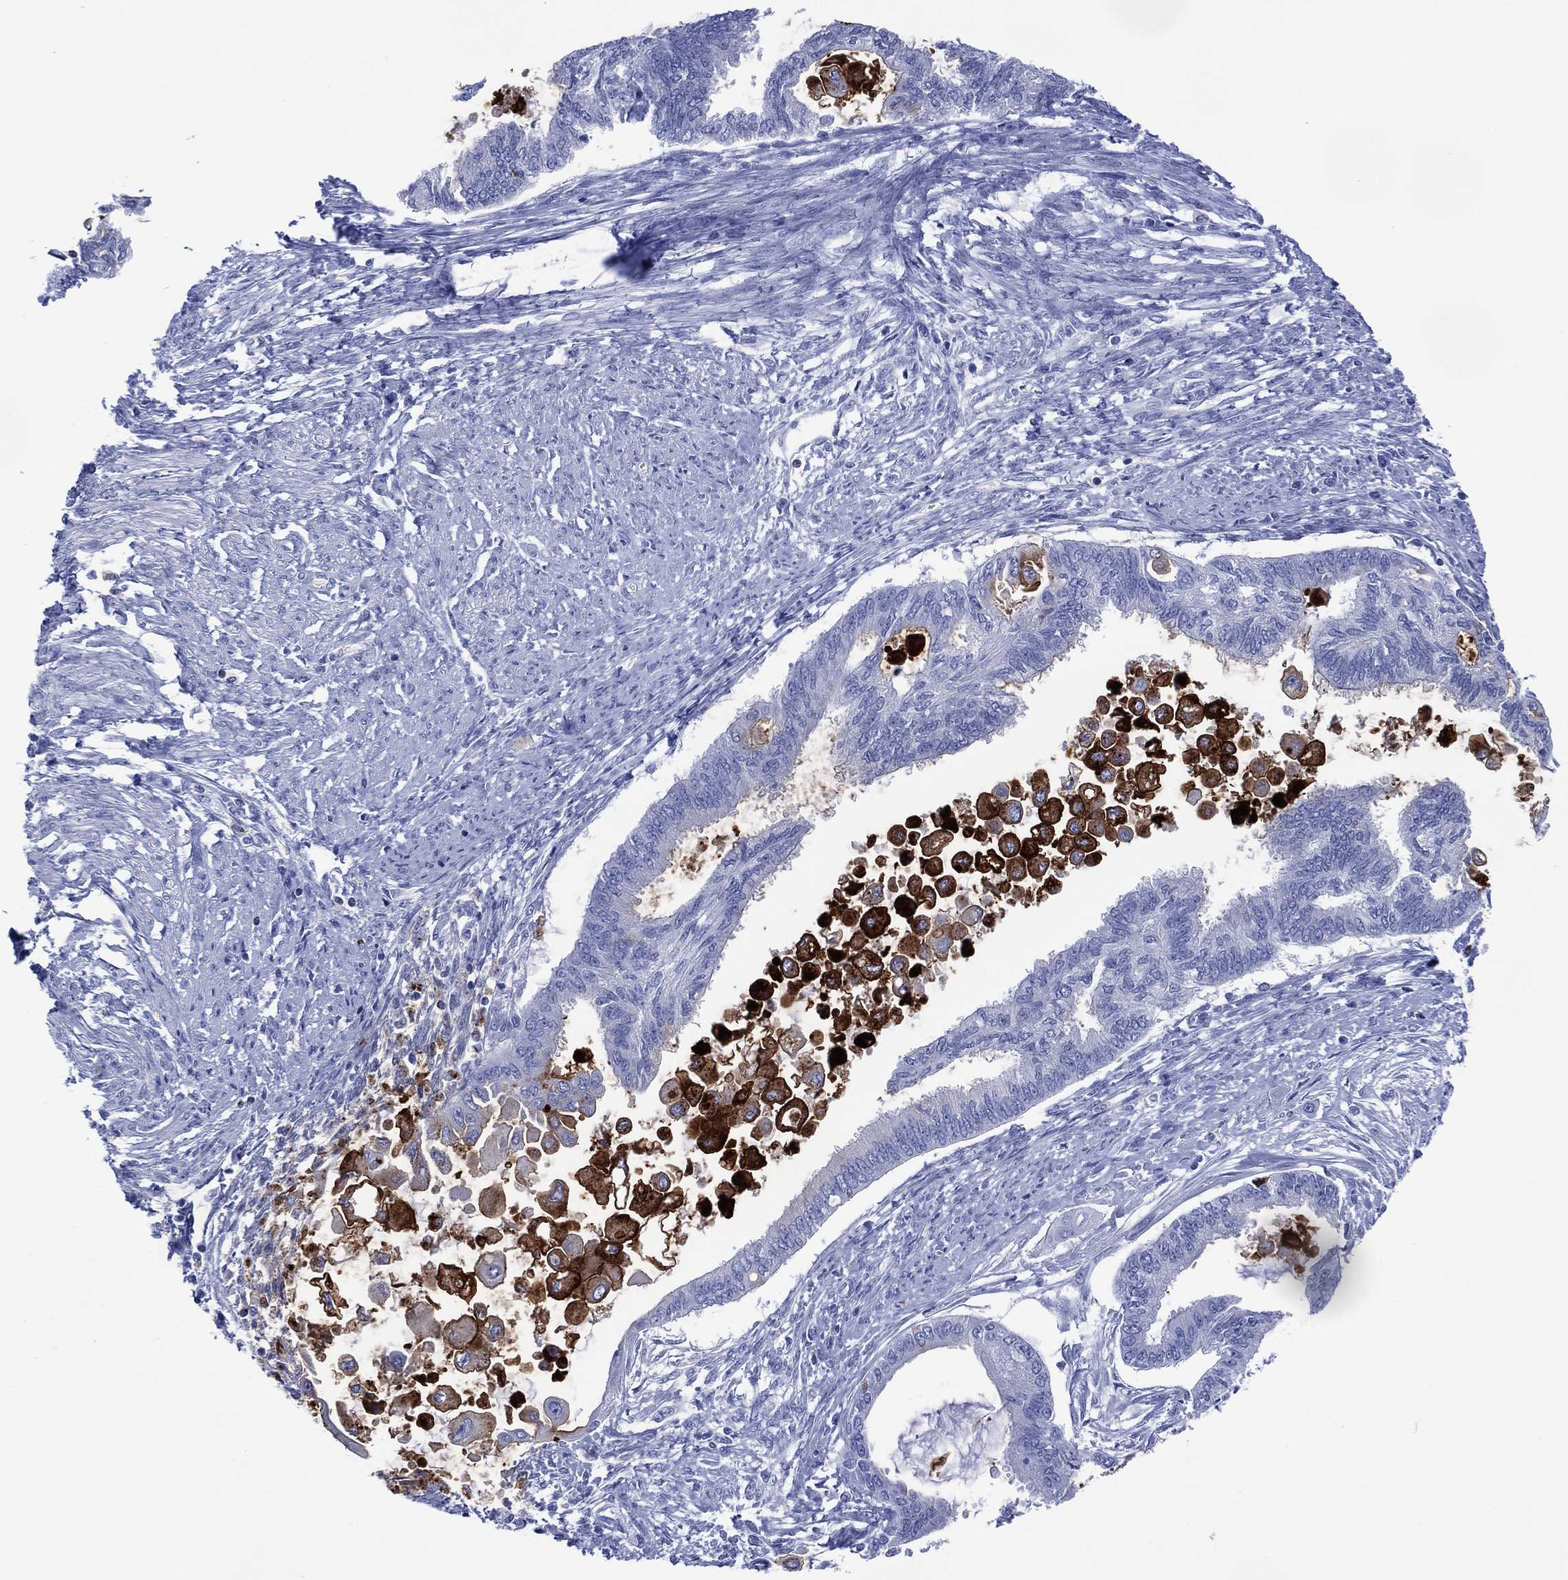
{"staining": {"intensity": "negative", "quantity": "none", "location": "none"}, "tissue": "endometrial cancer", "cell_type": "Tumor cells", "image_type": "cancer", "snomed": [{"axis": "morphology", "description": "Adenocarcinoma, NOS"}, {"axis": "topography", "description": "Endometrium"}], "caption": "Immunohistochemistry (IHC) photomicrograph of neoplastic tissue: human endometrial adenocarcinoma stained with DAB (3,3'-diaminobenzidine) reveals no significant protein expression in tumor cells.", "gene": "DPP4", "patient": {"sex": "female", "age": 86}}